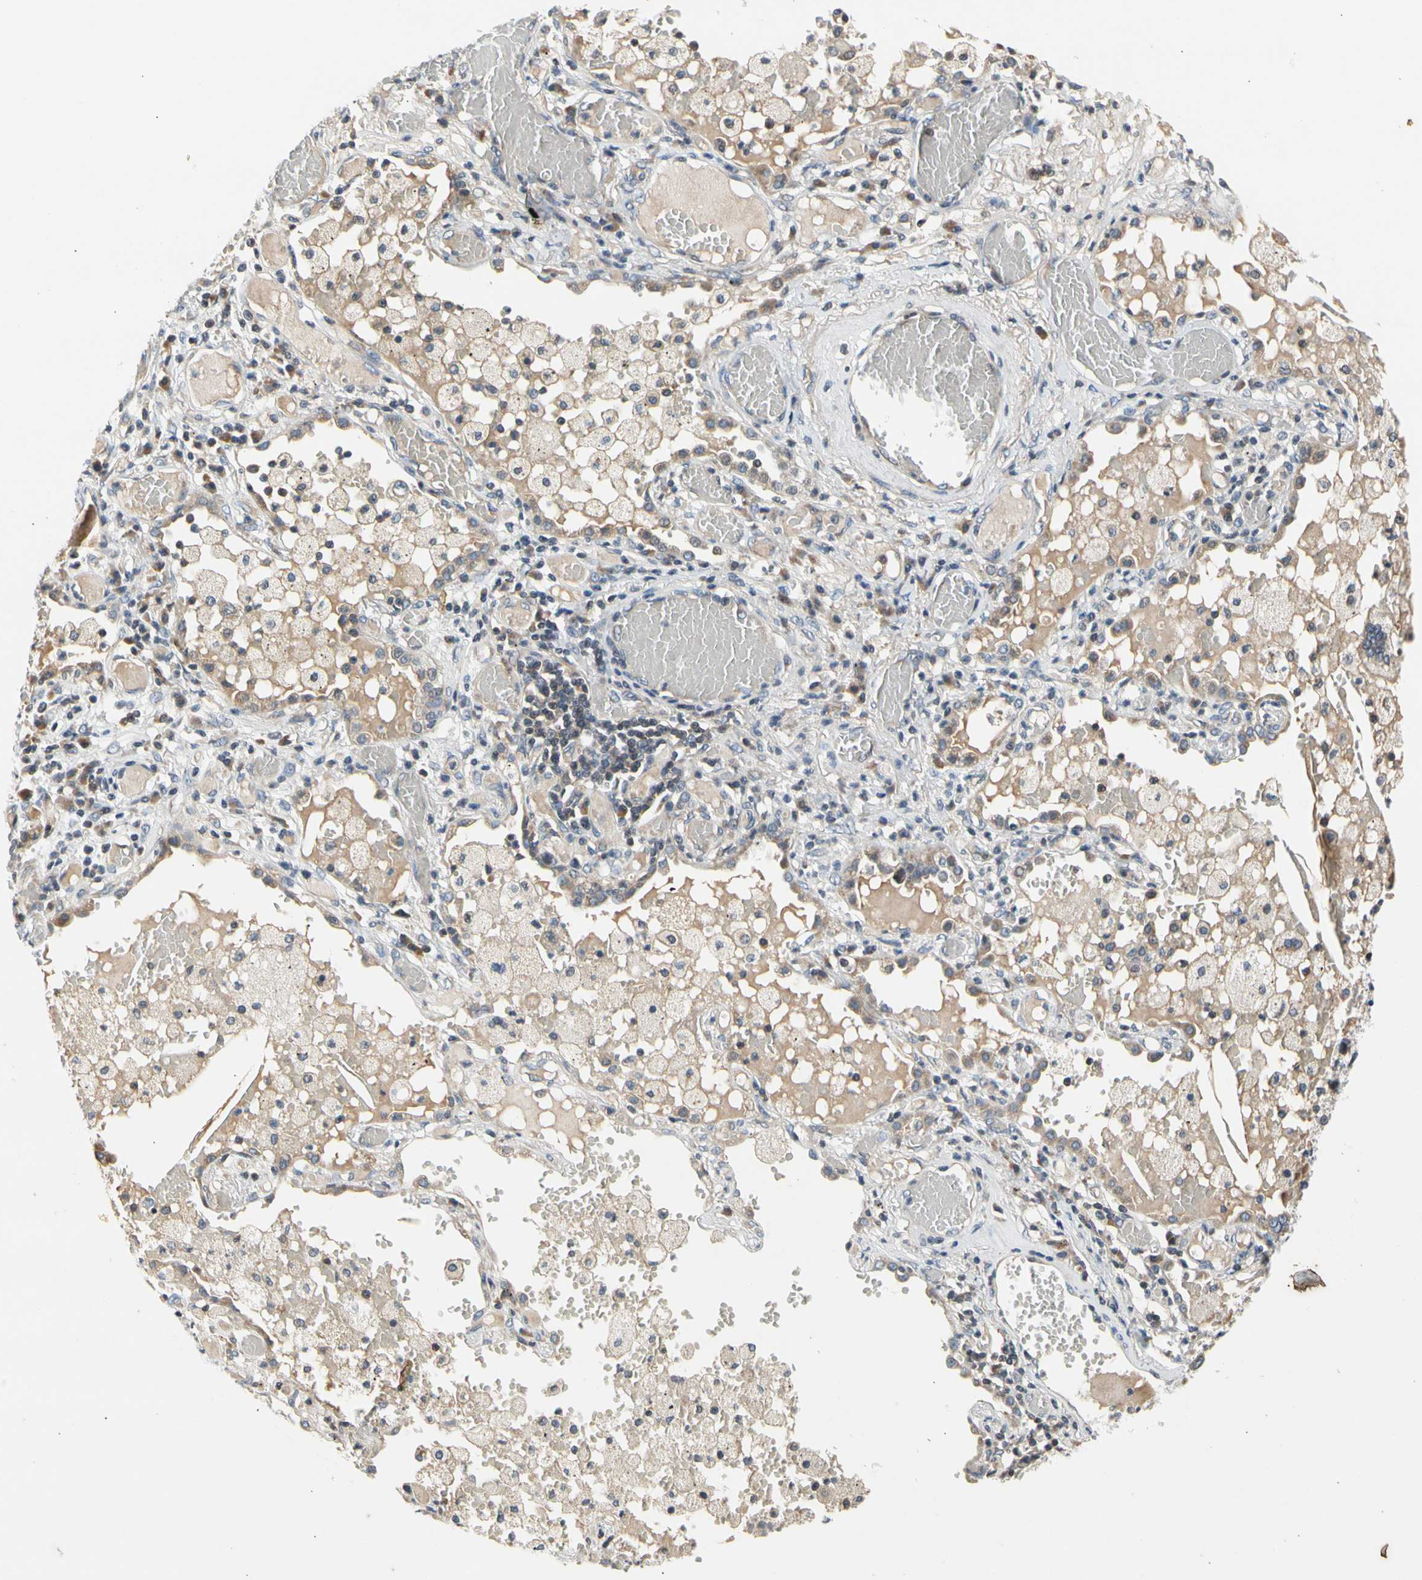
{"staining": {"intensity": "weak", "quantity": ">75%", "location": "cytoplasmic/membranous"}, "tissue": "lung cancer", "cell_type": "Tumor cells", "image_type": "cancer", "snomed": [{"axis": "morphology", "description": "Squamous cell carcinoma, NOS"}, {"axis": "topography", "description": "Lung"}], "caption": "This is a histology image of immunohistochemistry (IHC) staining of squamous cell carcinoma (lung), which shows weak positivity in the cytoplasmic/membranous of tumor cells.", "gene": "SOX30", "patient": {"sex": "male", "age": 71}}